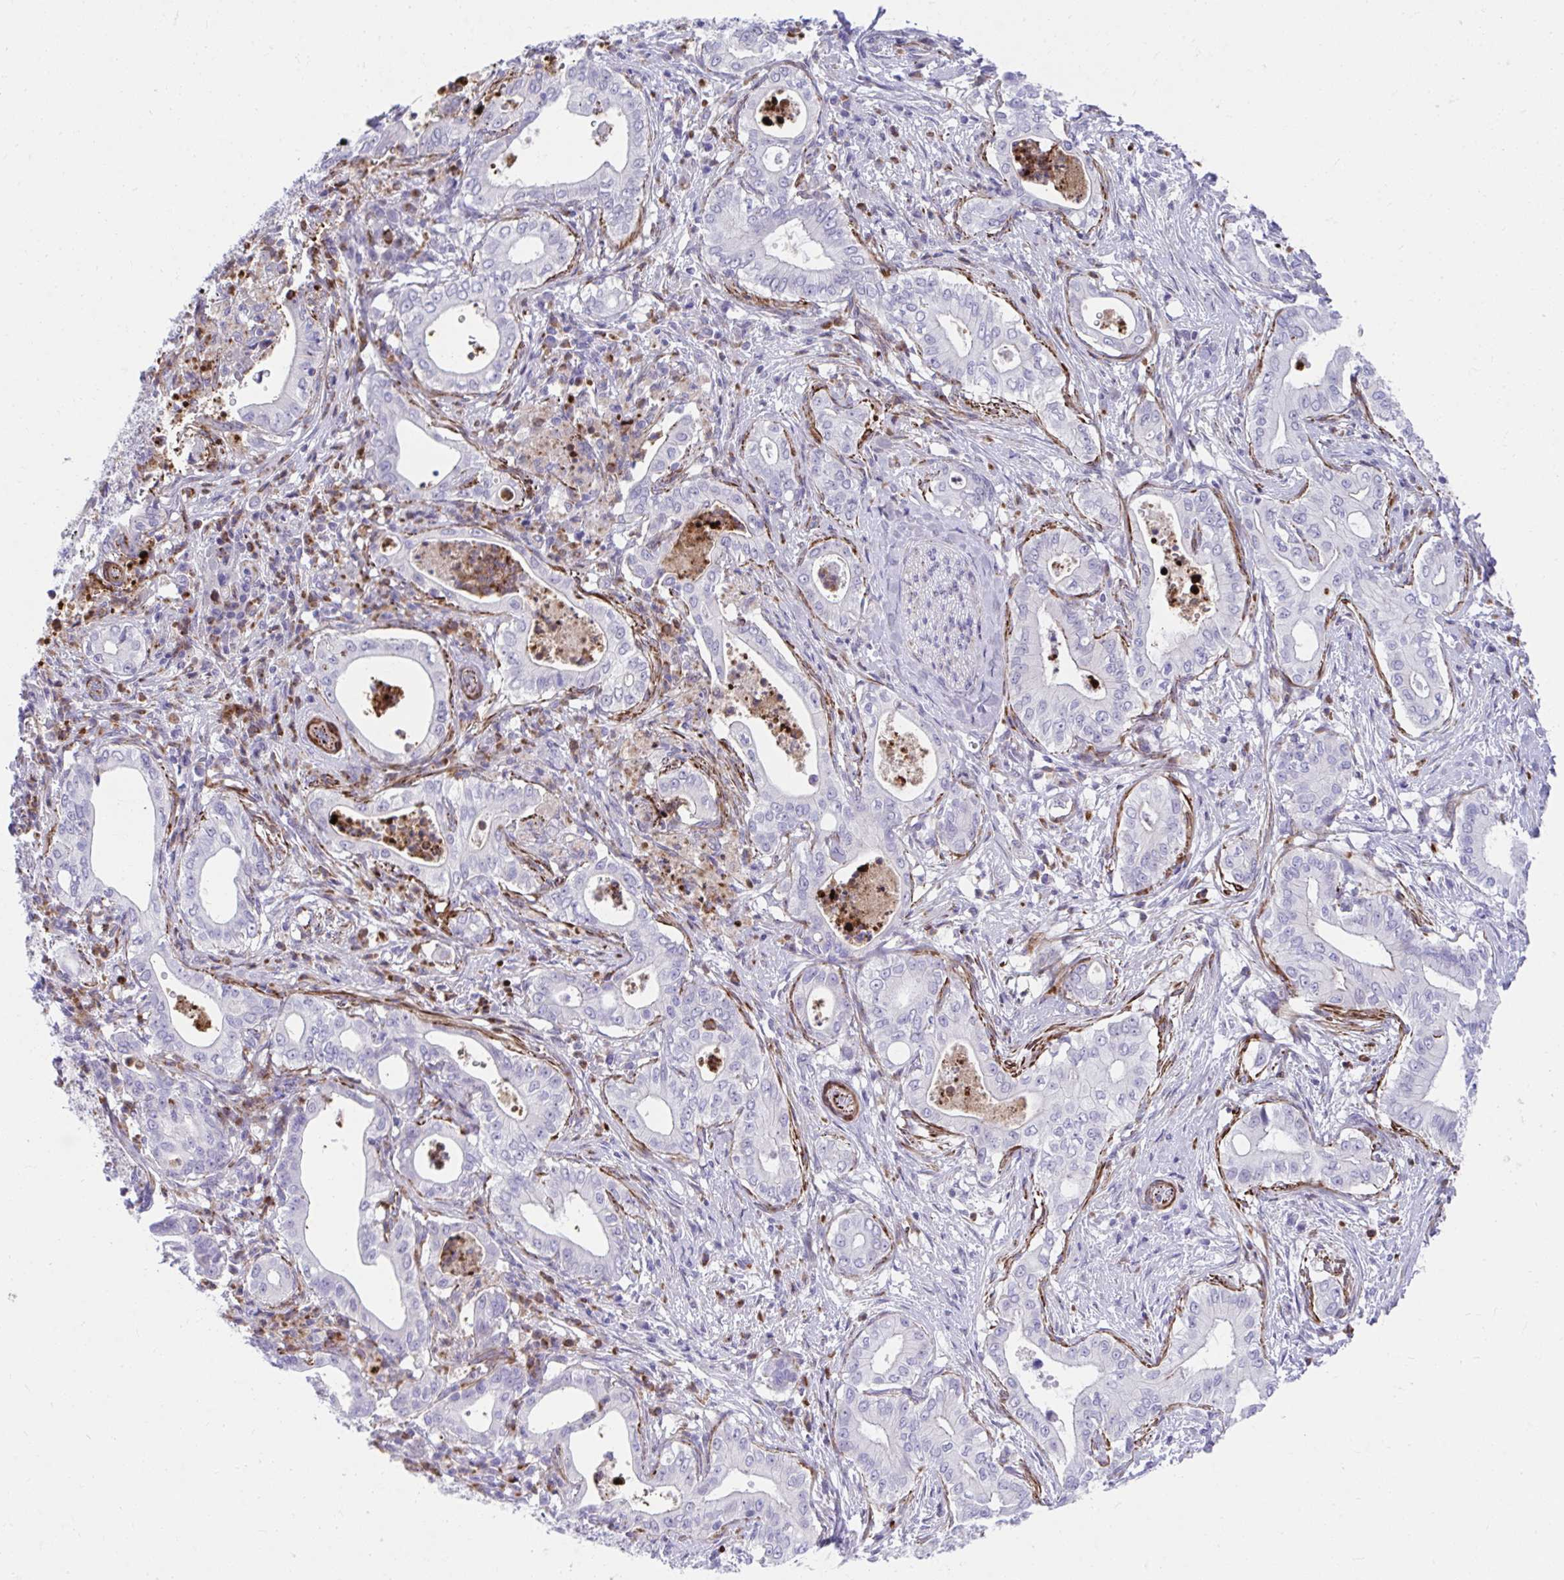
{"staining": {"intensity": "negative", "quantity": "none", "location": "none"}, "tissue": "pancreatic cancer", "cell_type": "Tumor cells", "image_type": "cancer", "snomed": [{"axis": "morphology", "description": "Adenocarcinoma, NOS"}, {"axis": "topography", "description": "Pancreas"}], "caption": "Pancreatic adenocarcinoma stained for a protein using IHC displays no positivity tumor cells.", "gene": "CSTB", "patient": {"sex": "male", "age": 71}}